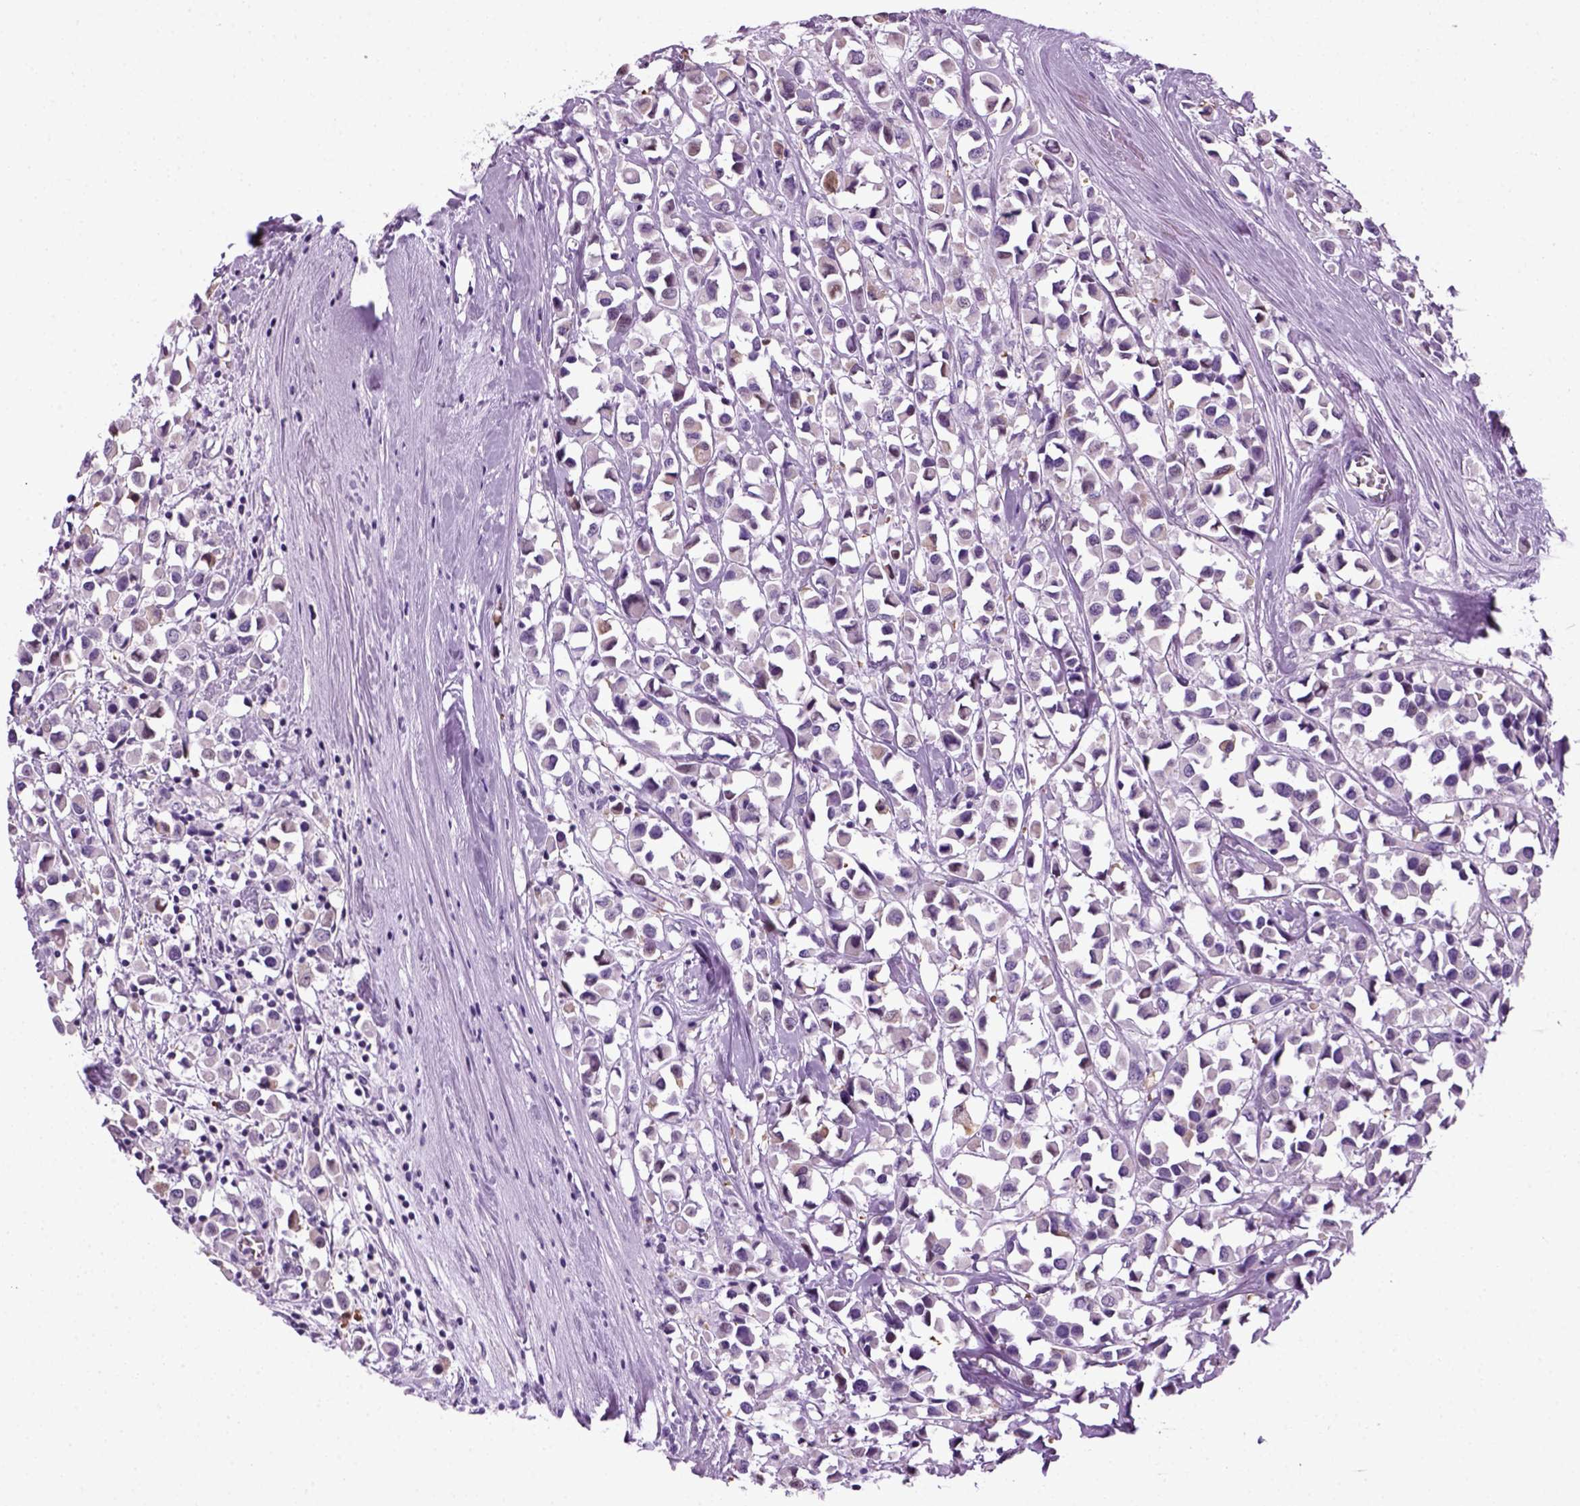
{"staining": {"intensity": "negative", "quantity": "none", "location": "none"}, "tissue": "breast cancer", "cell_type": "Tumor cells", "image_type": "cancer", "snomed": [{"axis": "morphology", "description": "Duct carcinoma"}, {"axis": "topography", "description": "Breast"}], "caption": "Tumor cells show no significant protein staining in breast infiltrating ductal carcinoma.", "gene": "HMCN2", "patient": {"sex": "female", "age": 61}}